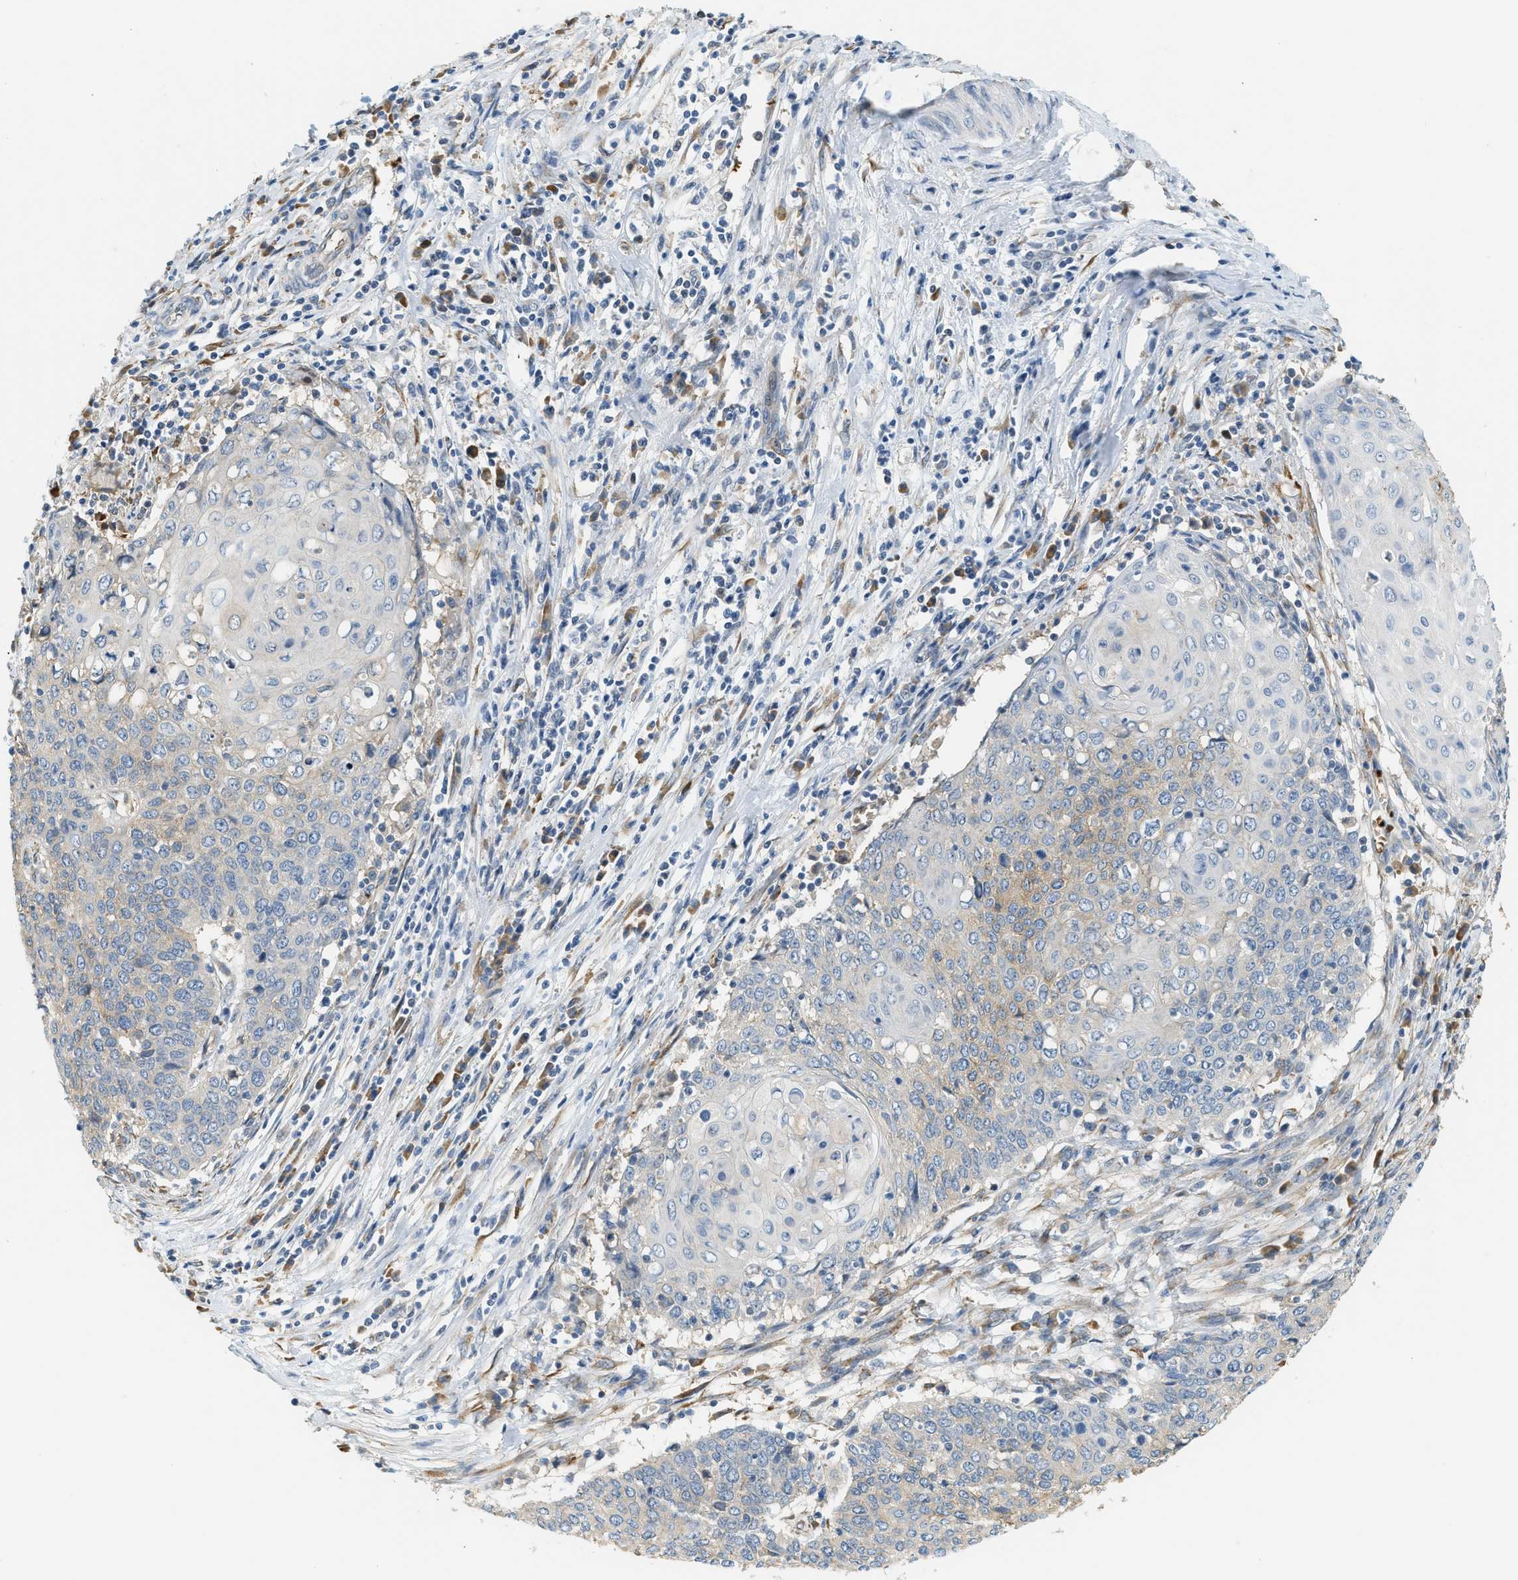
{"staining": {"intensity": "moderate", "quantity": "<25%", "location": "cytoplasmic/membranous"}, "tissue": "cervical cancer", "cell_type": "Tumor cells", "image_type": "cancer", "snomed": [{"axis": "morphology", "description": "Squamous cell carcinoma, NOS"}, {"axis": "topography", "description": "Cervix"}], "caption": "IHC photomicrograph of neoplastic tissue: cervical cancer (squamous cell carcinoma) stained using immunohistochemistry shows low levels of moderate protein expression localized specifically in the cytoplasmic/membranous of tumor cells, appearing as a cytoplasmic/membranous brown color.", "gene": "CYTH2", "patient": {"sex": "female", "age": 39}}